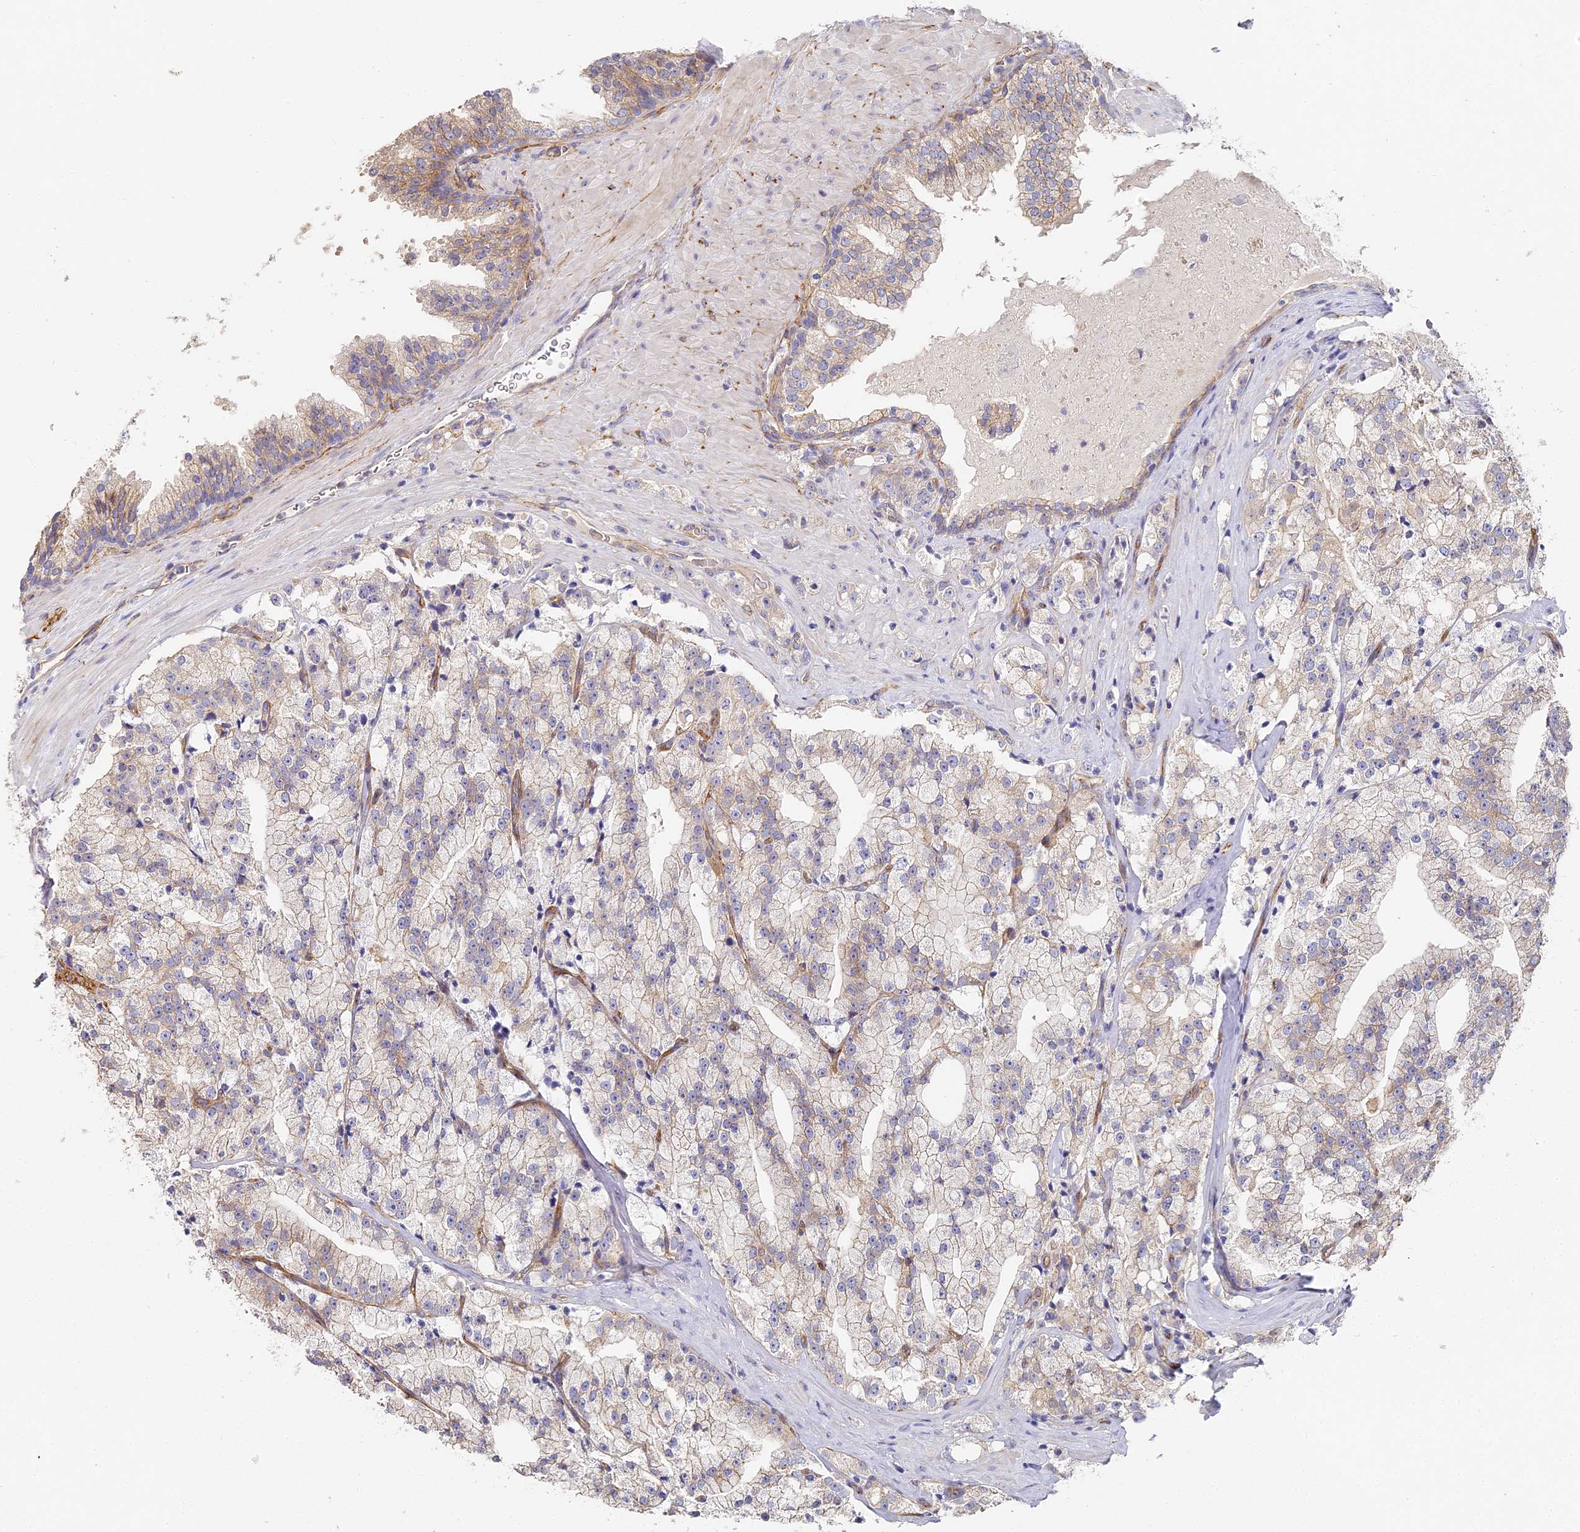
{"staining": {"intensity": "negative", "quantity": "none", "location": "none"}, "tissue": "prostate cancer", "cell_type": "Tumor cells", "image_type": "cancer", "snomed": [{"axis": "morphology", "description": "Adenocarcinoma, High grade"}, {"axis": "topography", "description": "Prostate"}], "caption": "DAB (3,3'-diaminobenzidine) immunohistochemical staining of human prostate high-grade adenocarcinoma reveals no significant expression in tumor cells.", "gene": "CCDC30", "patient": {"sex": "male", "age": 64}}